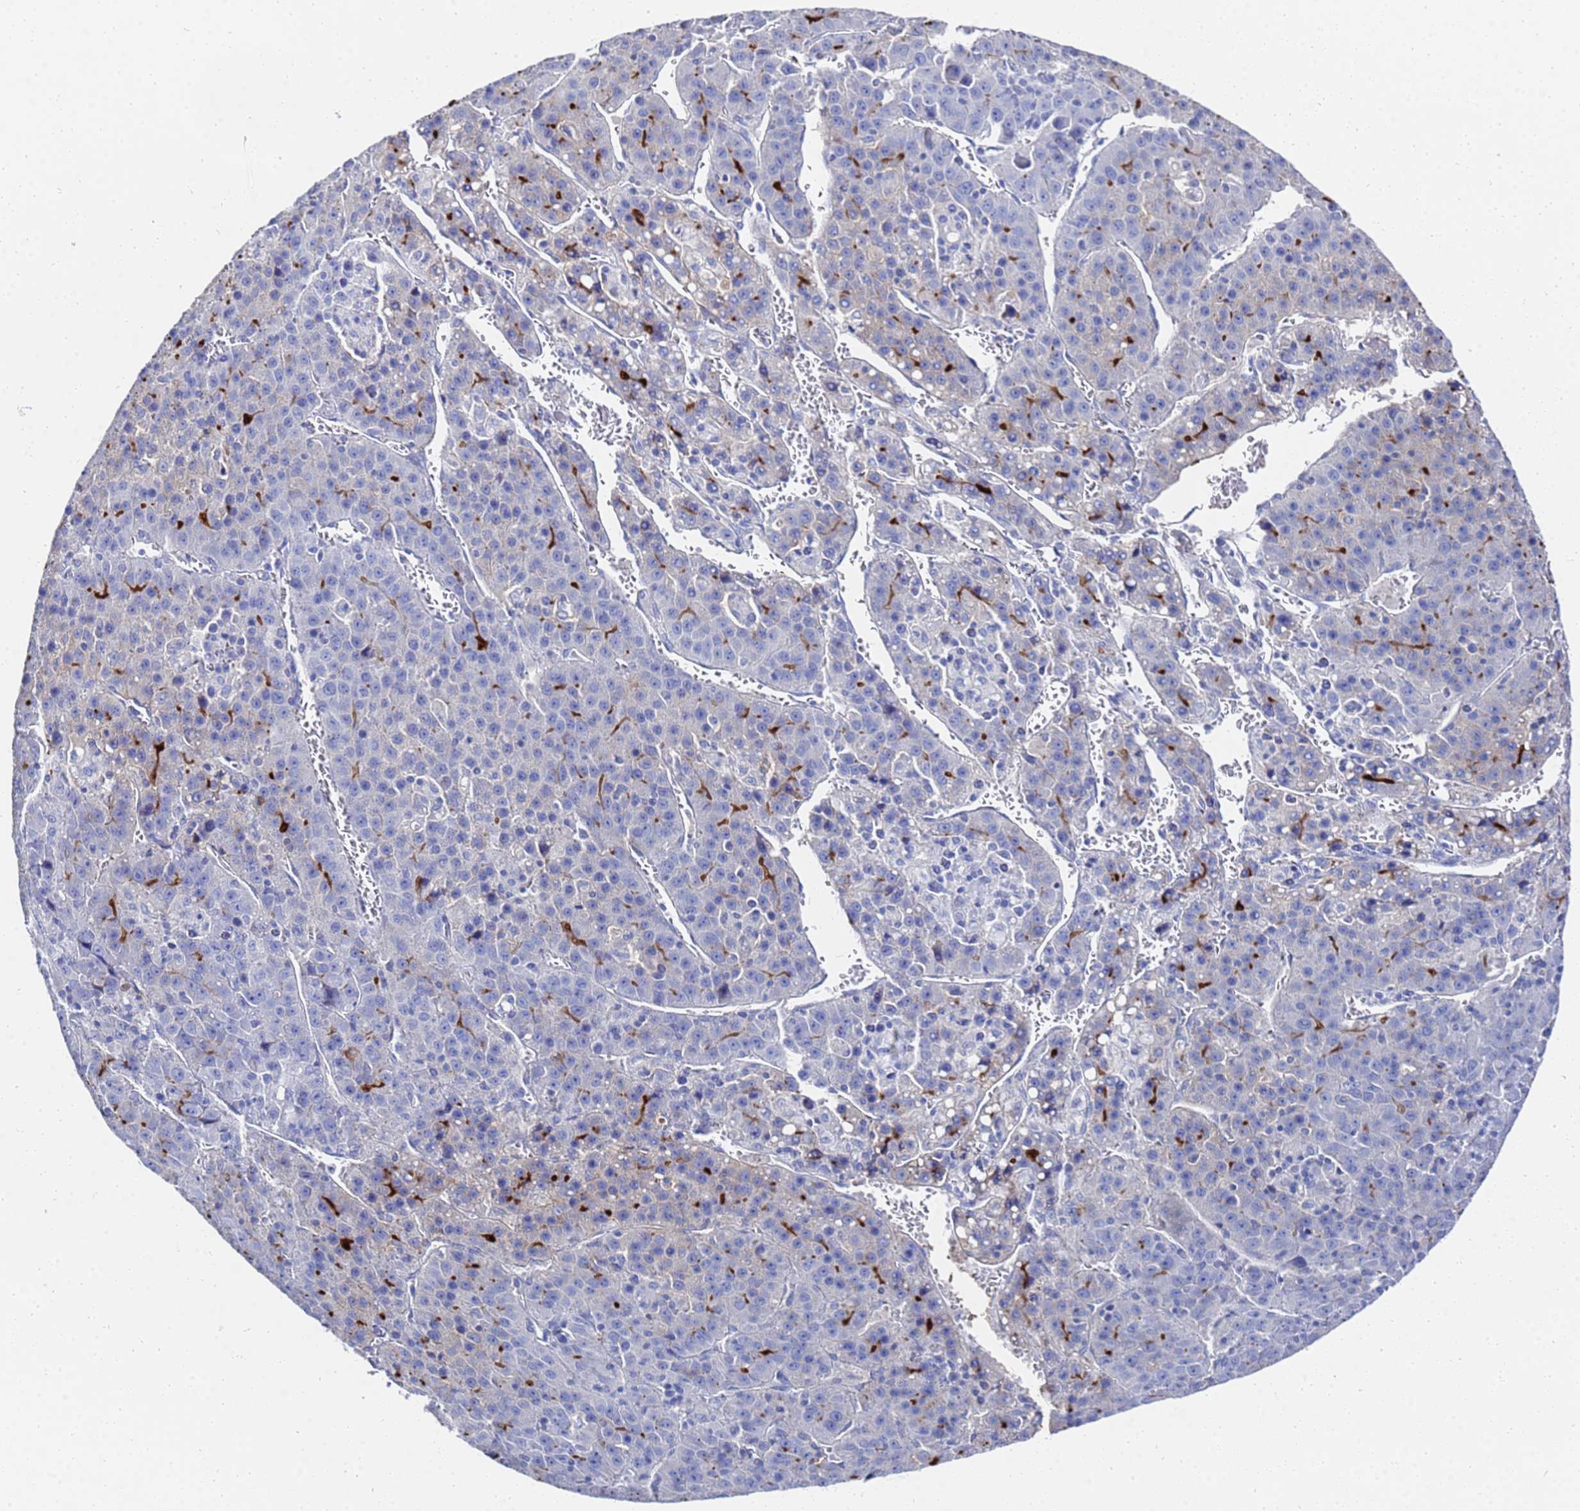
{"staining": {"intensity": "strong", "quantity": "<25%", "location": "cytoplasmic/membranous"}, "tissue": "liver cancer", "cell_type": "Tumor cells", "image_type": "cancer", "snomed": [{"axis": "morphology", "description": "Carcinoma, Hepatocellular, NOS"}, {"axis": "topography", "description": "Liver"}], "caption": "A brown stain shows strong cytoplasmic/membranous positivity of a protein in liver cancer tumor cells.", "gene": "GGT1", "patient": {"sex": "female", "age": 53}}